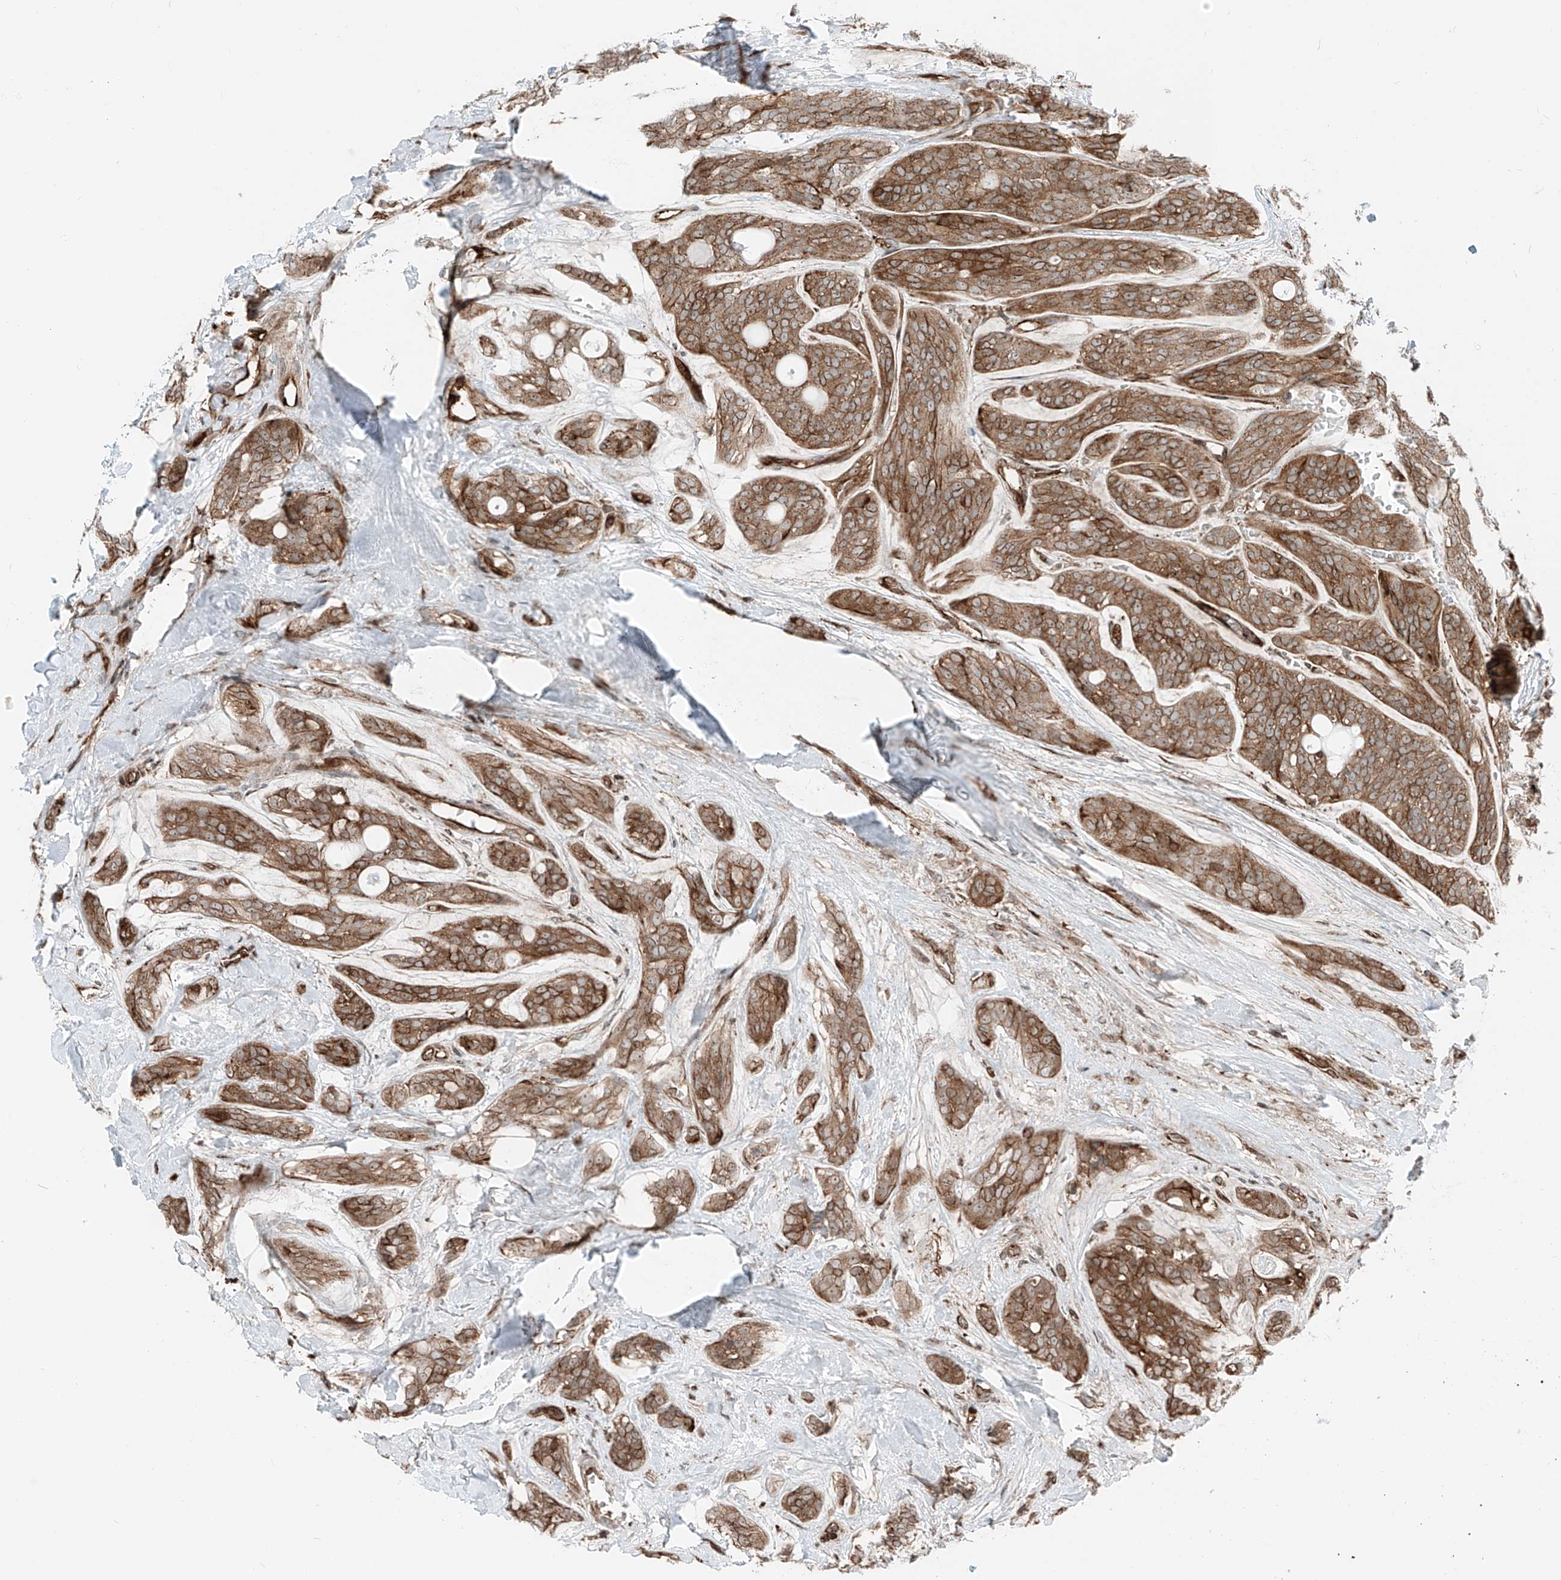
{"staining": {"intensity": "moderate", "quantity": ">75%", "location": "cytoplasmic/membranous"}, "tissue": "head and neck cancer", "cell_type": "Tumor cells", "image_type": "cancer", "snomed": [{"axis": "morphology", "description": "Adenocarcinoma, NOS"}, {"axis": "topography", "description": "Head-Neck"}], "caption": "Immunohistochemical staining of head and neck cancer (adenocarcinoma) displays medium levels of moderate cytoplasmic/membranous staining in about >75% of tumor cells.", "gene": "USP48", "patient": {"sex": "male", "age": 66}}